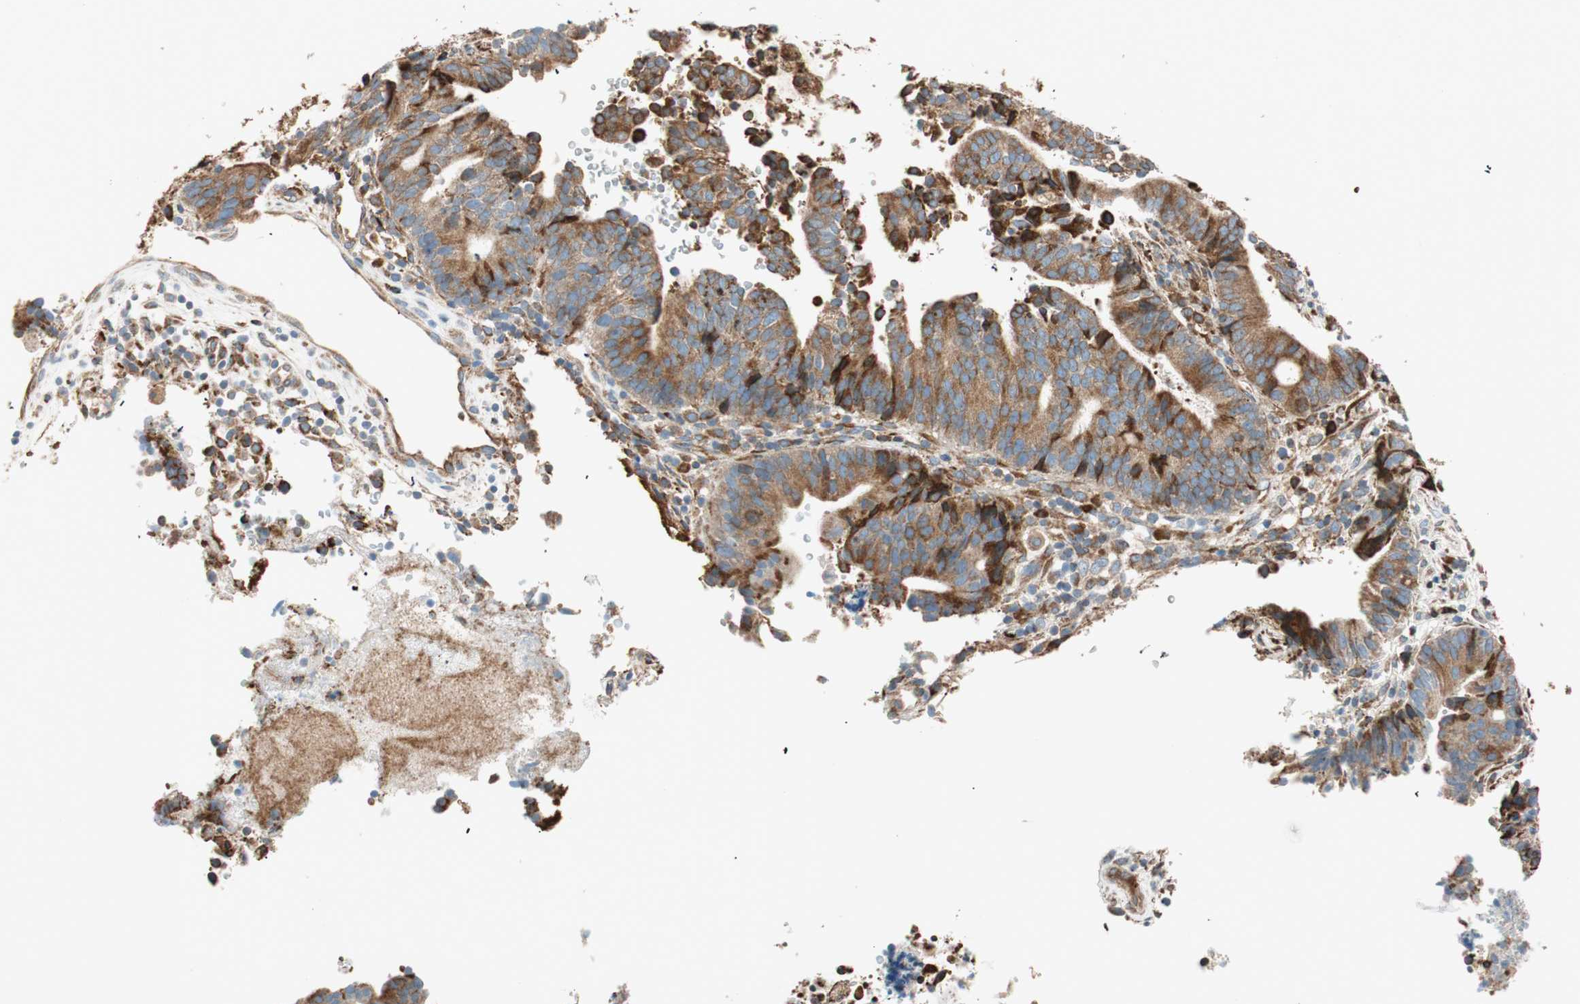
{"staining": {"intensity": "moderate", "quantity": ">75%", "location": "cytoplasmic/membranous"}, "tissue": "endometrial cancer", "cell_type": "Tumor cells", "image_type": "cancer", "snomed": [{"axis": "morphology", "description": "Adenocarcinoma, NOS"}, {"axis": "topography", "description": "Uterus"}], "caption": "This is an image of IHC staining of endometrial cancer (adenocarcinoma), which shows moderate expression in the cytoplasmic/membranous of tumor cells.", "gene": "PRKCSH", "patient": {"sex": "female", "age": 83}}